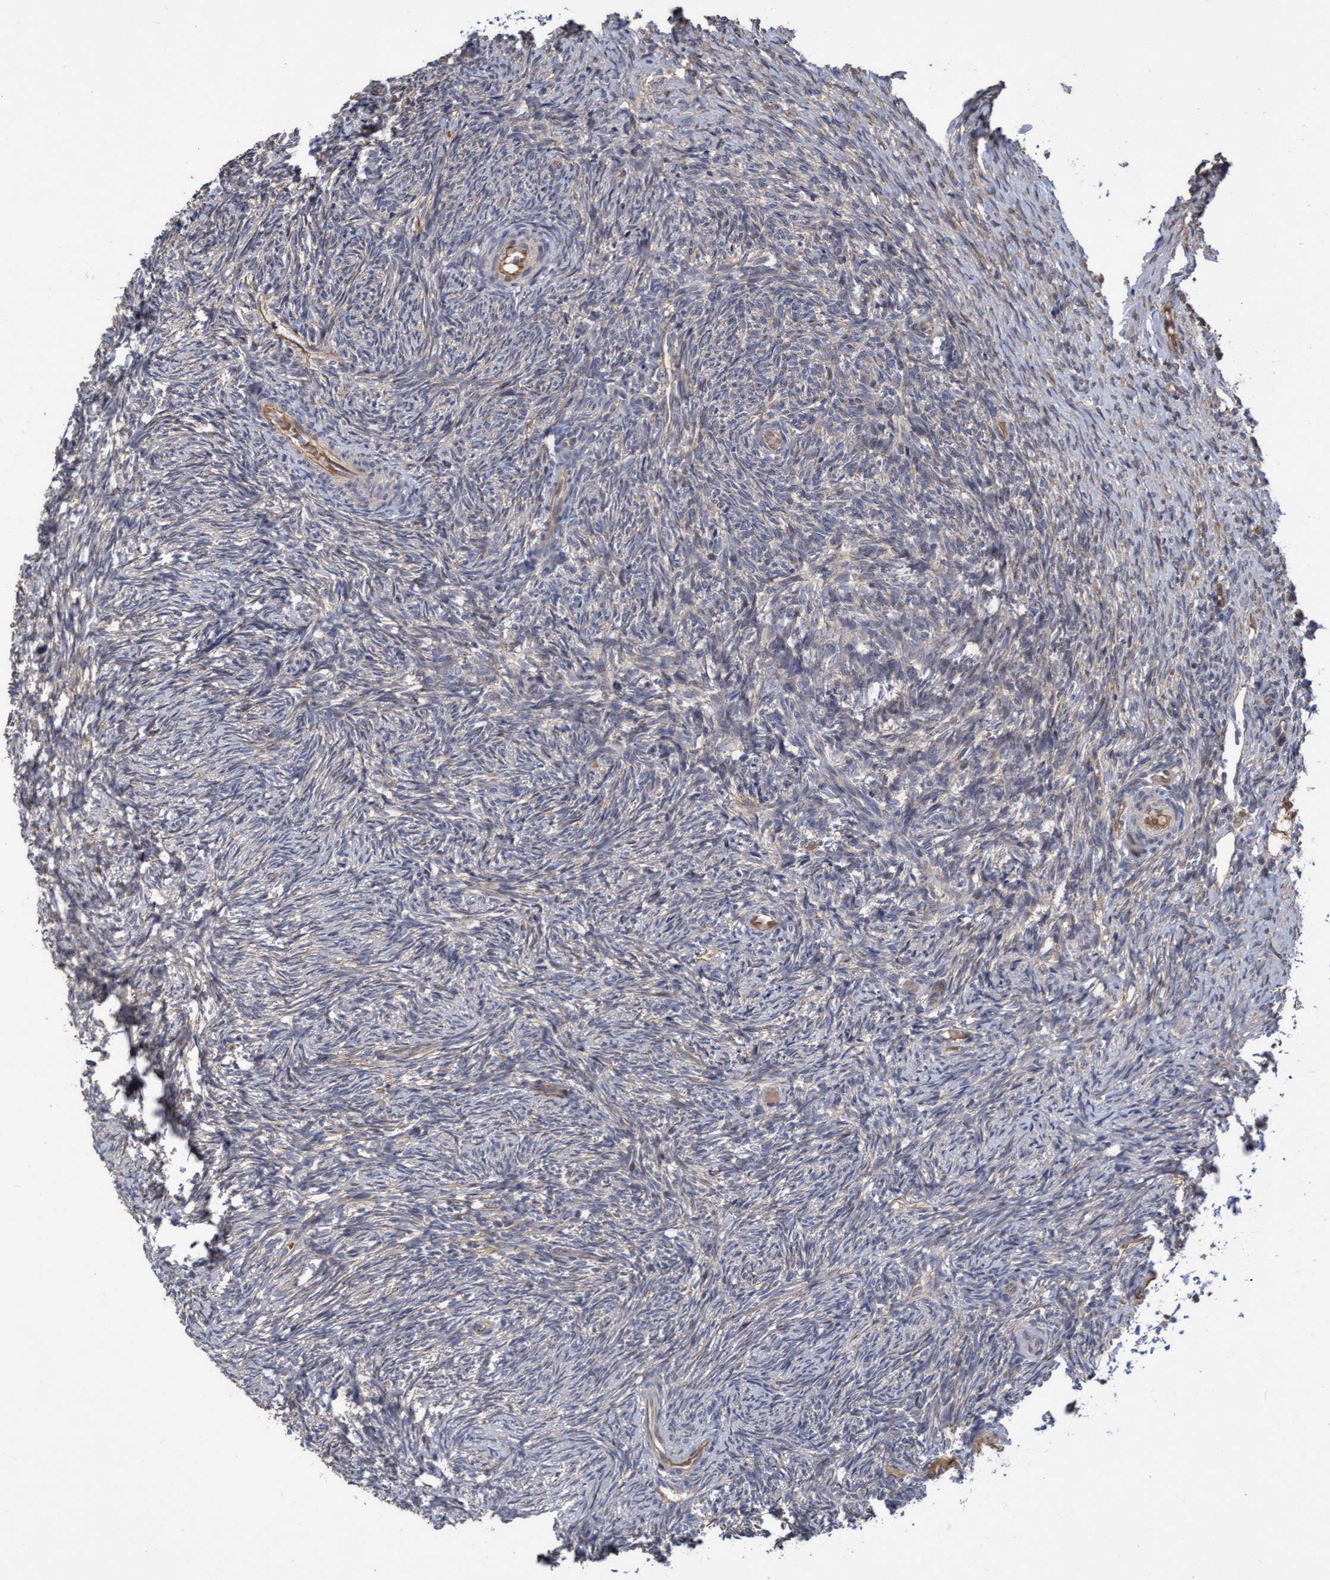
{"staining": {"intensity": "weak", "quantity": "25%-75%", "location": "cytoplasmic/membranous"}, "tissue": "ovary", "cell_type": "Follicle cells", "image_type": "normal", "snomed": [{"axis": "morphology", "description": "Normal tissue, NOS"}, {"axis": "topography", "description": "Ovary"}], "caption": "Approximately 25%-75% of follicle cells in benign ovary exhibit weak cytoplasmic/membranous protein staining as visualized by brown immunohistochemical staining.", "gene": "COBL", "patient": {"sex": "female", "age": 41}}